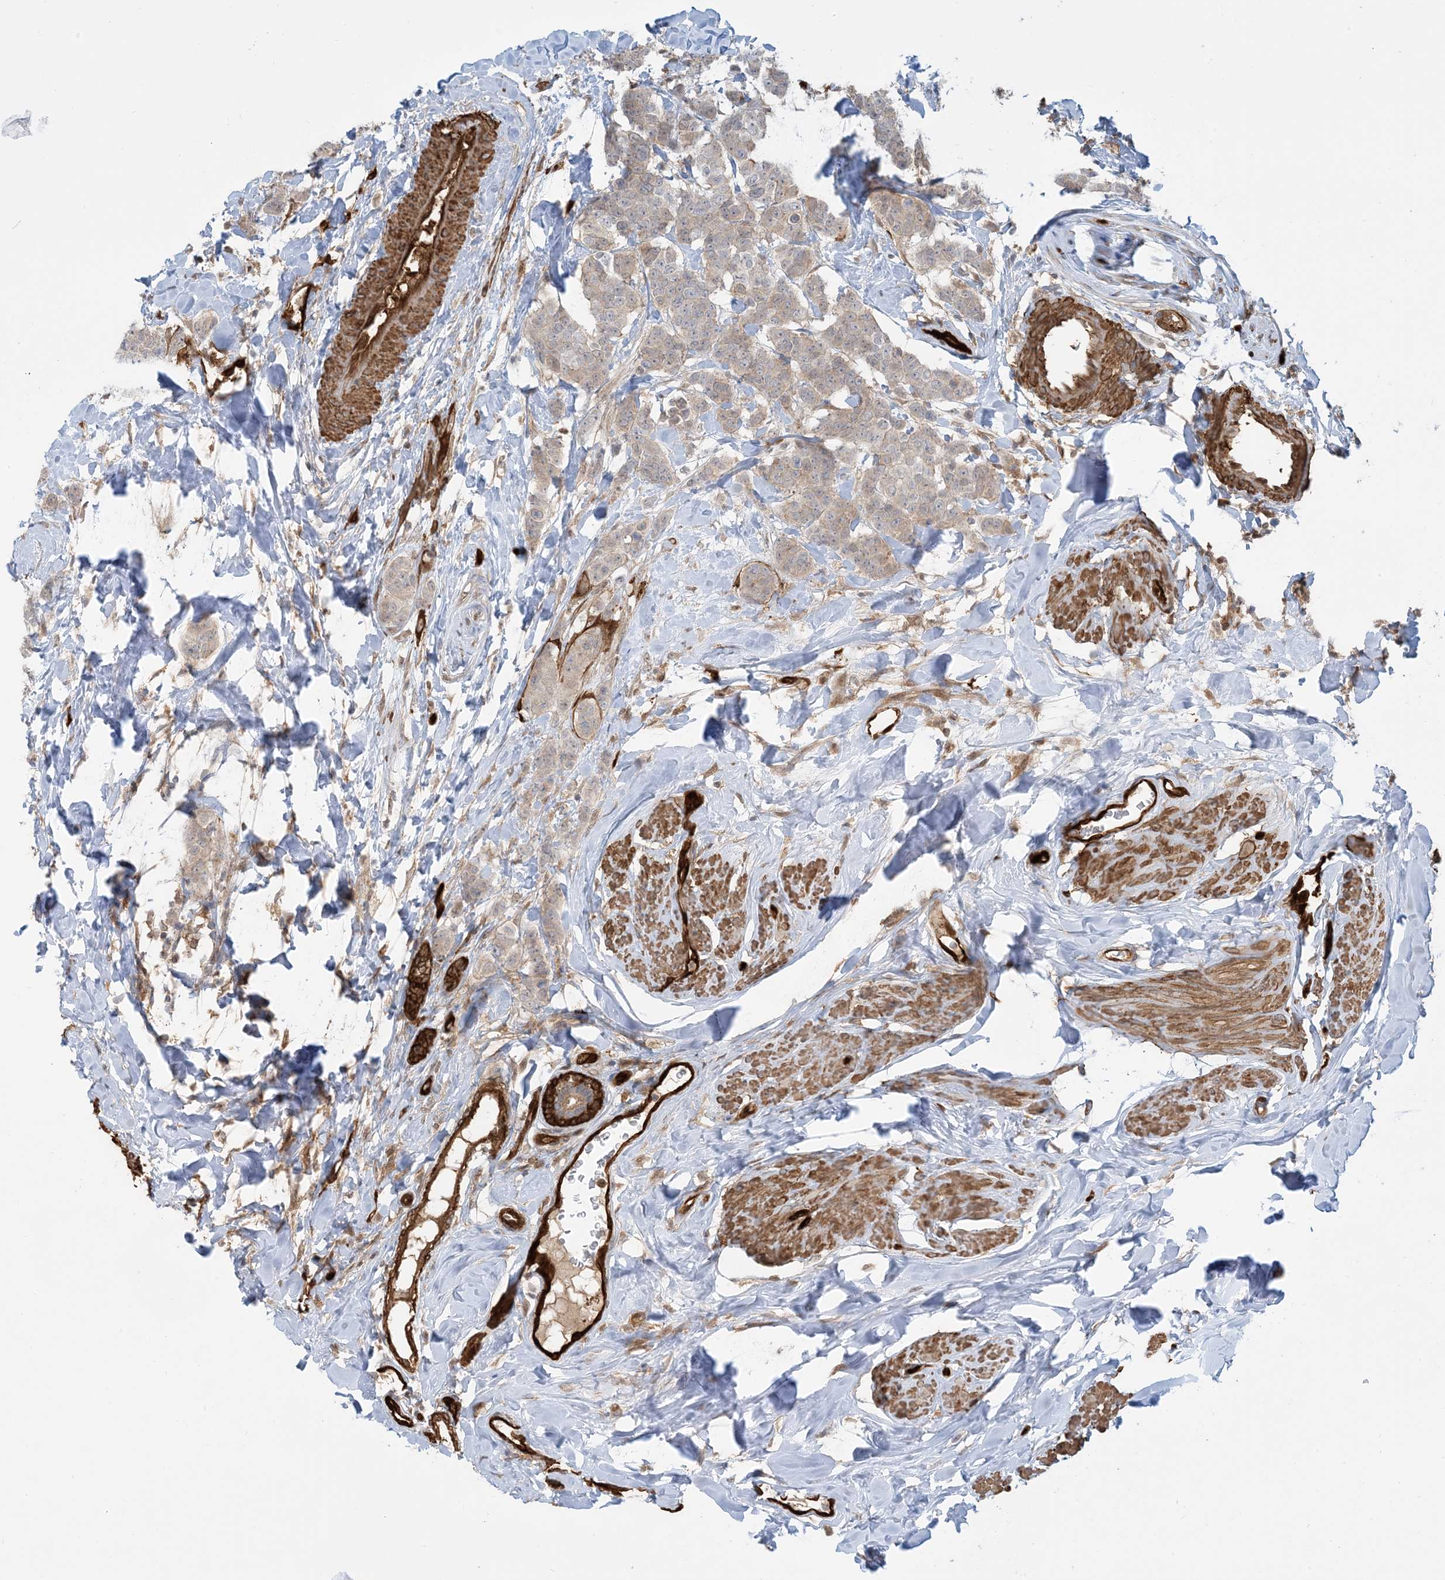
{"staining": {"intensity": "negative", "quantity": "none", "location": "none"}, "tissue": "breast cancer", "cell_type": "Tumor cells", "image_type": "cancer", "snomed": [{"axis": "morphology", "description": "Duct carcinoma"}, {"axis": "topography", "description": "Breast"}], "caption": "The immunohistochemistry (IHC) photomicrograph has no significant positivity in tumor cells of intraductal carcinoma (breast) tissue.", "gene": "PPM1F", "patient": {"sex": "female", "age": 40}}